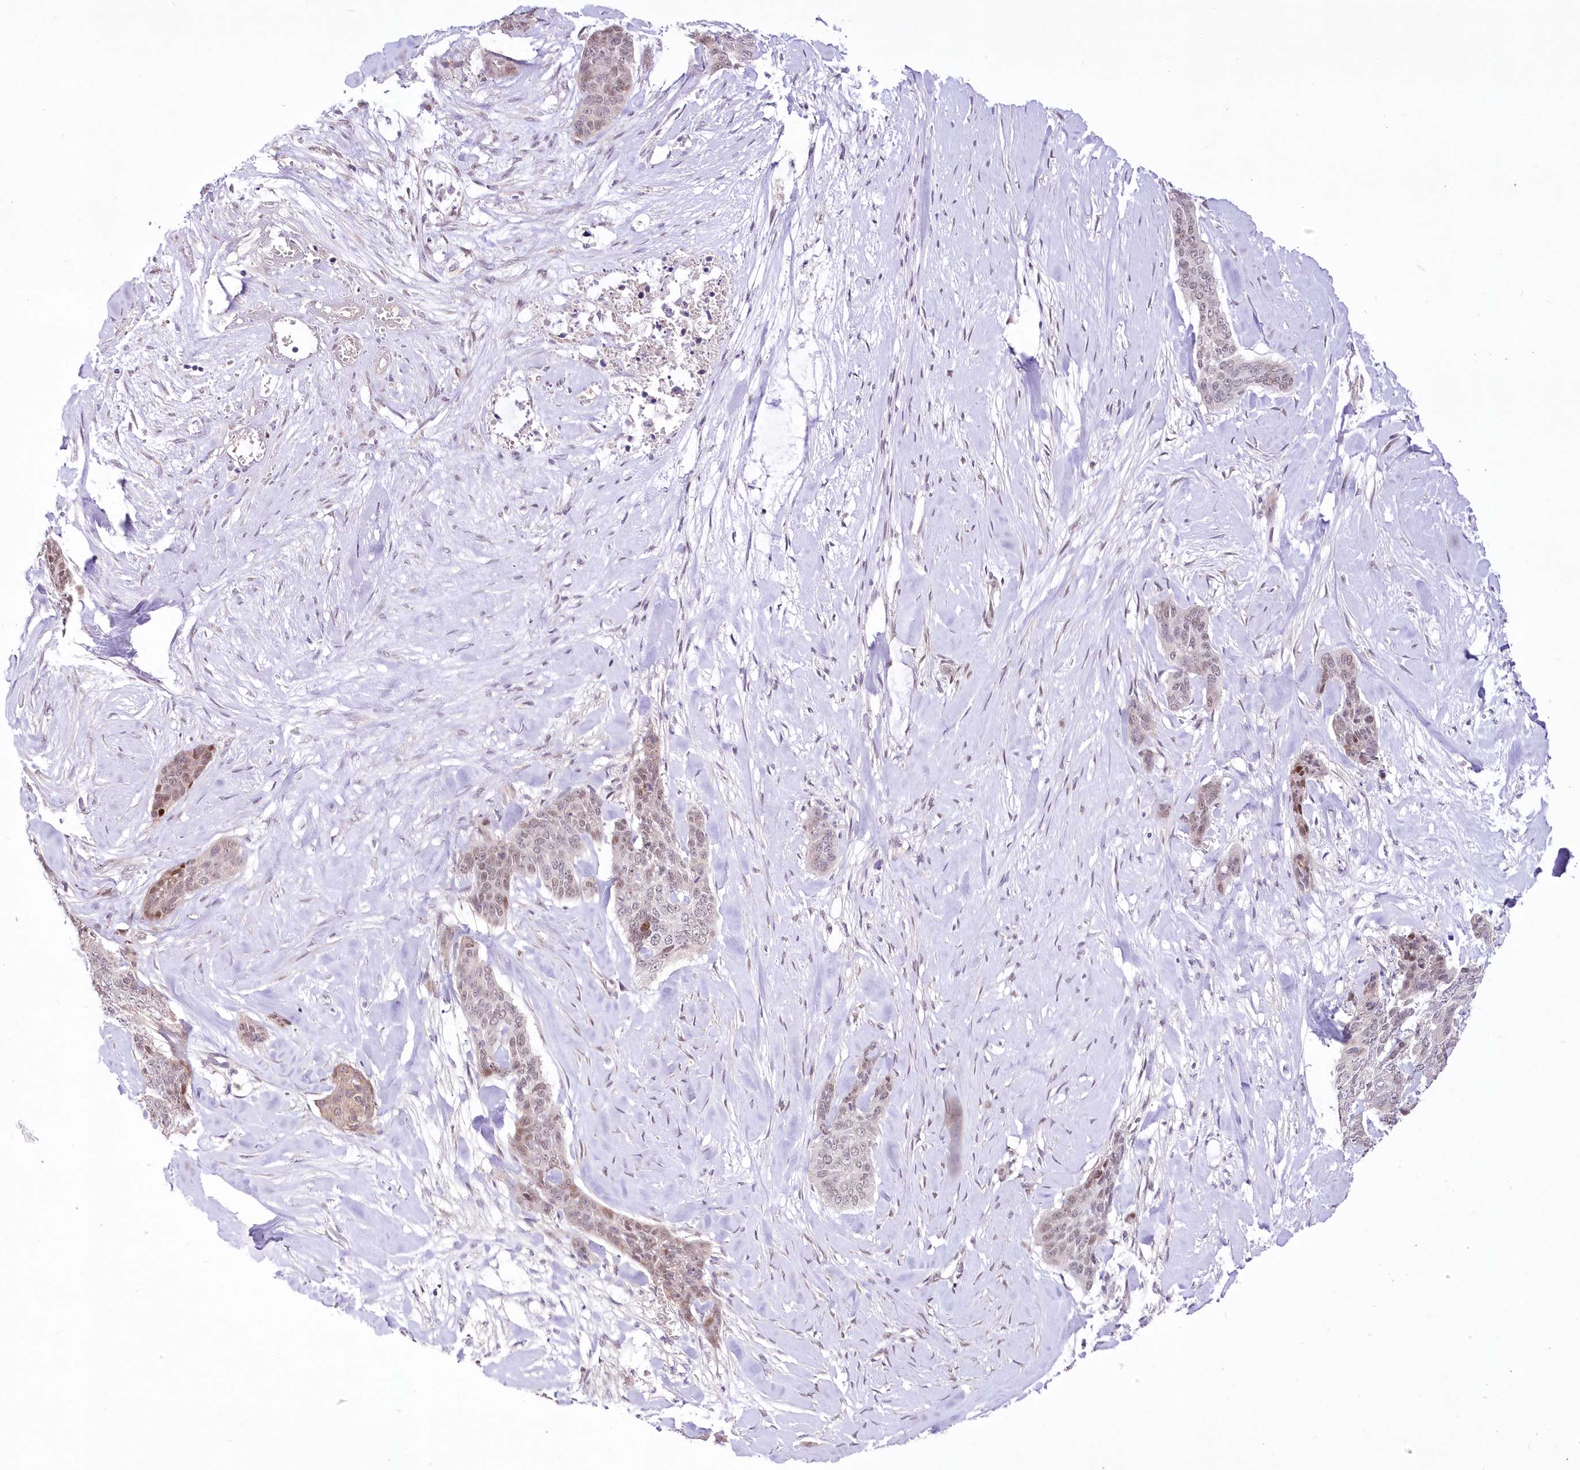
{"staining": {"intensity": "weak", "quantity": "25%-75%", "location": "nuclear"}, "tissue": "skin cancer", "cell_type": "Tumor cells", "image_type": "cancer", "snomed": [{"axis": "morphology", "description": "Basal cell carcinoma"}, {"axis": "topography", "description": "Skin"}], "caption": "Protein positivity by immunohistochemistry reveals weak nuclear positivity in about 25%-75% of tumor cells in basal cell carcinoma (skin).", "gene": "FAM241B", "patient": {"sex": "female", "age": 64}}